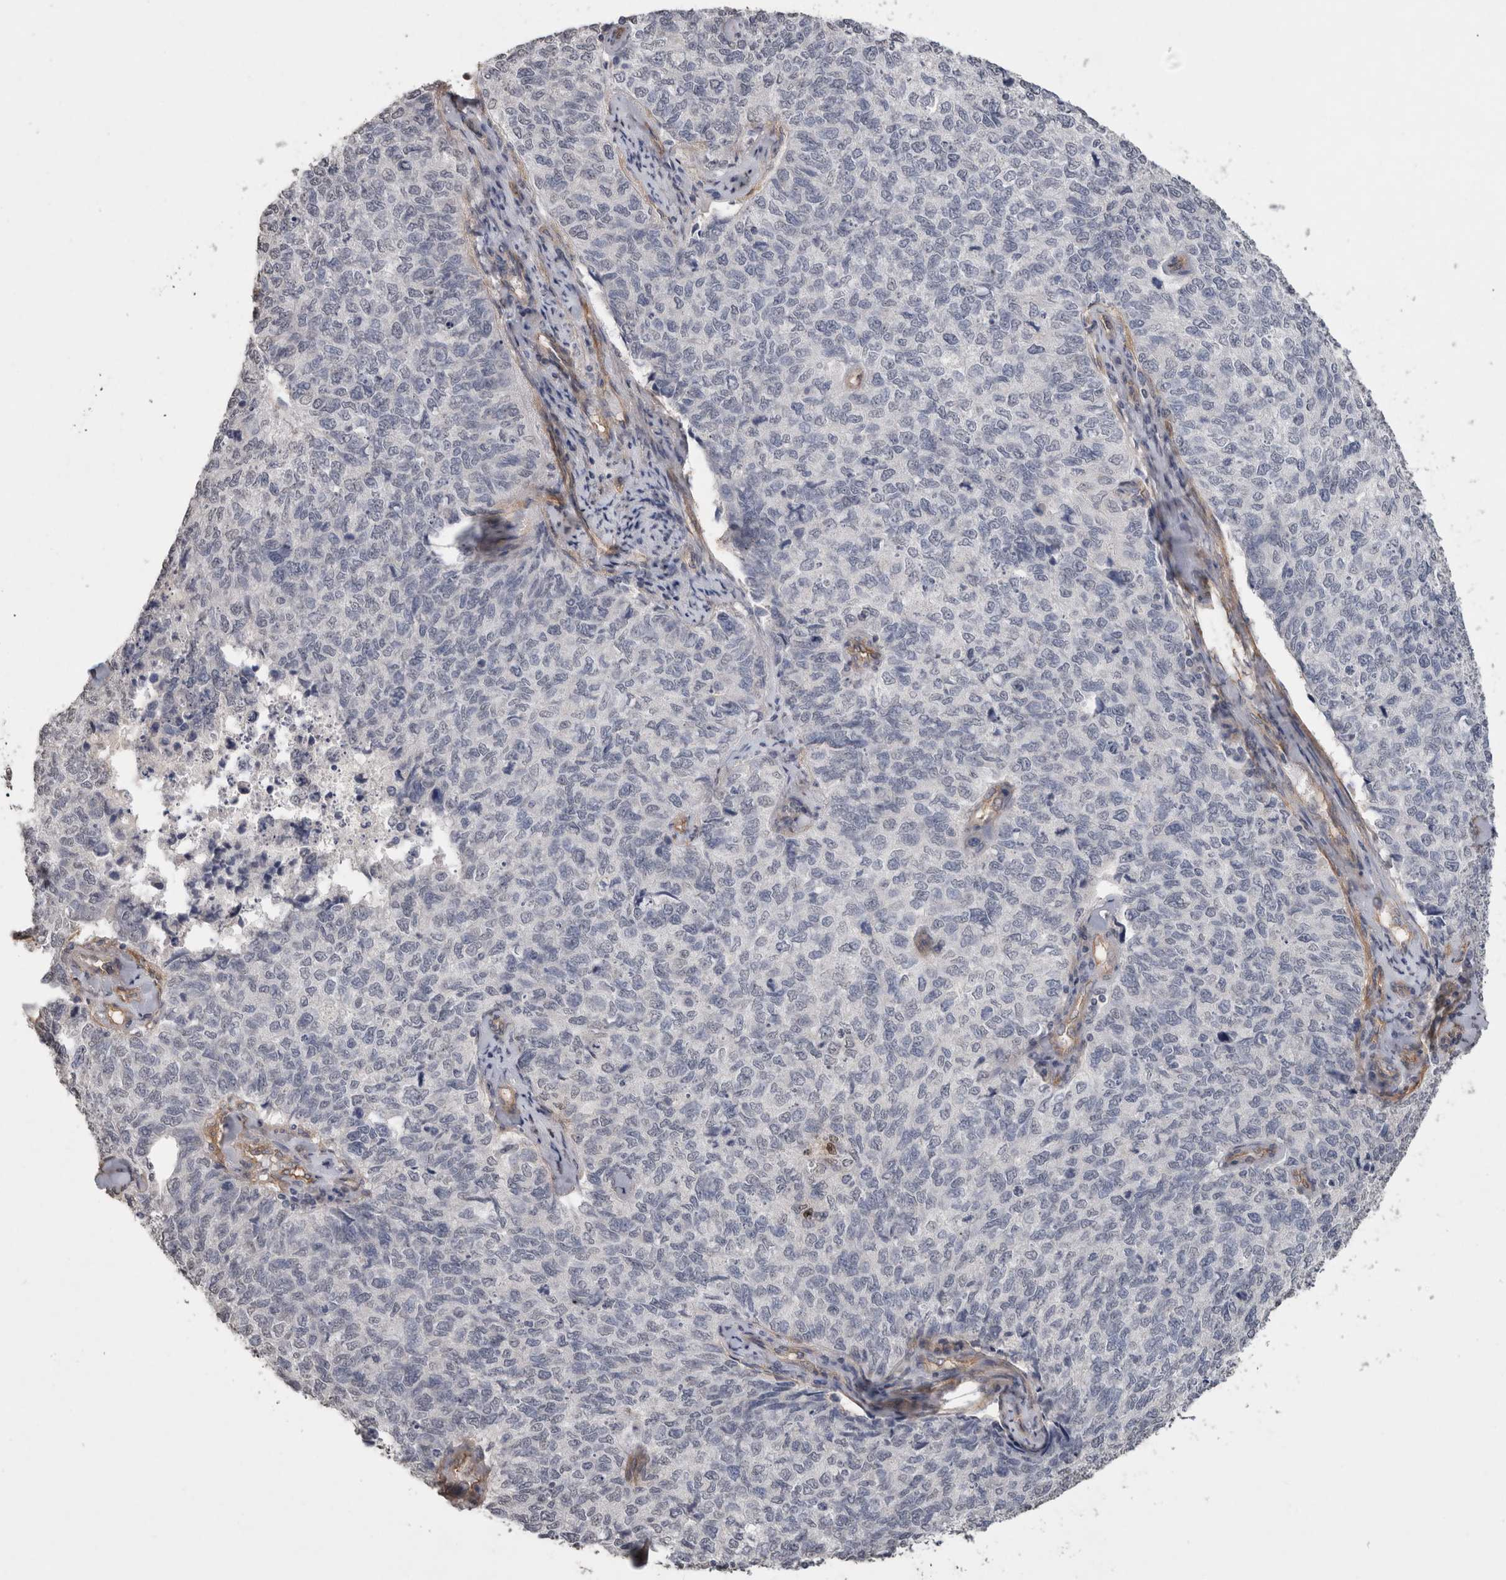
{"staining": {"intensity": "negative", "quantity": "none", "location": "none"}, "tissue": "cervical cancer", "cell_type": "Tumor cells", "image_type": "cancer", "snomed": [{"axis": "morphology", "description": "Squamous cell carcinoma, NOS"}, {"axis": "topography", "description": "Cervix"}], "caption": "Tumor cells are negative for brown protein staining in cervical squamous cell carcinoma. (Immunohistochemistry, brightfield microscopy, high magnification).", "gene": "RECK", "patient": {"sex": "female", "age": 63}}